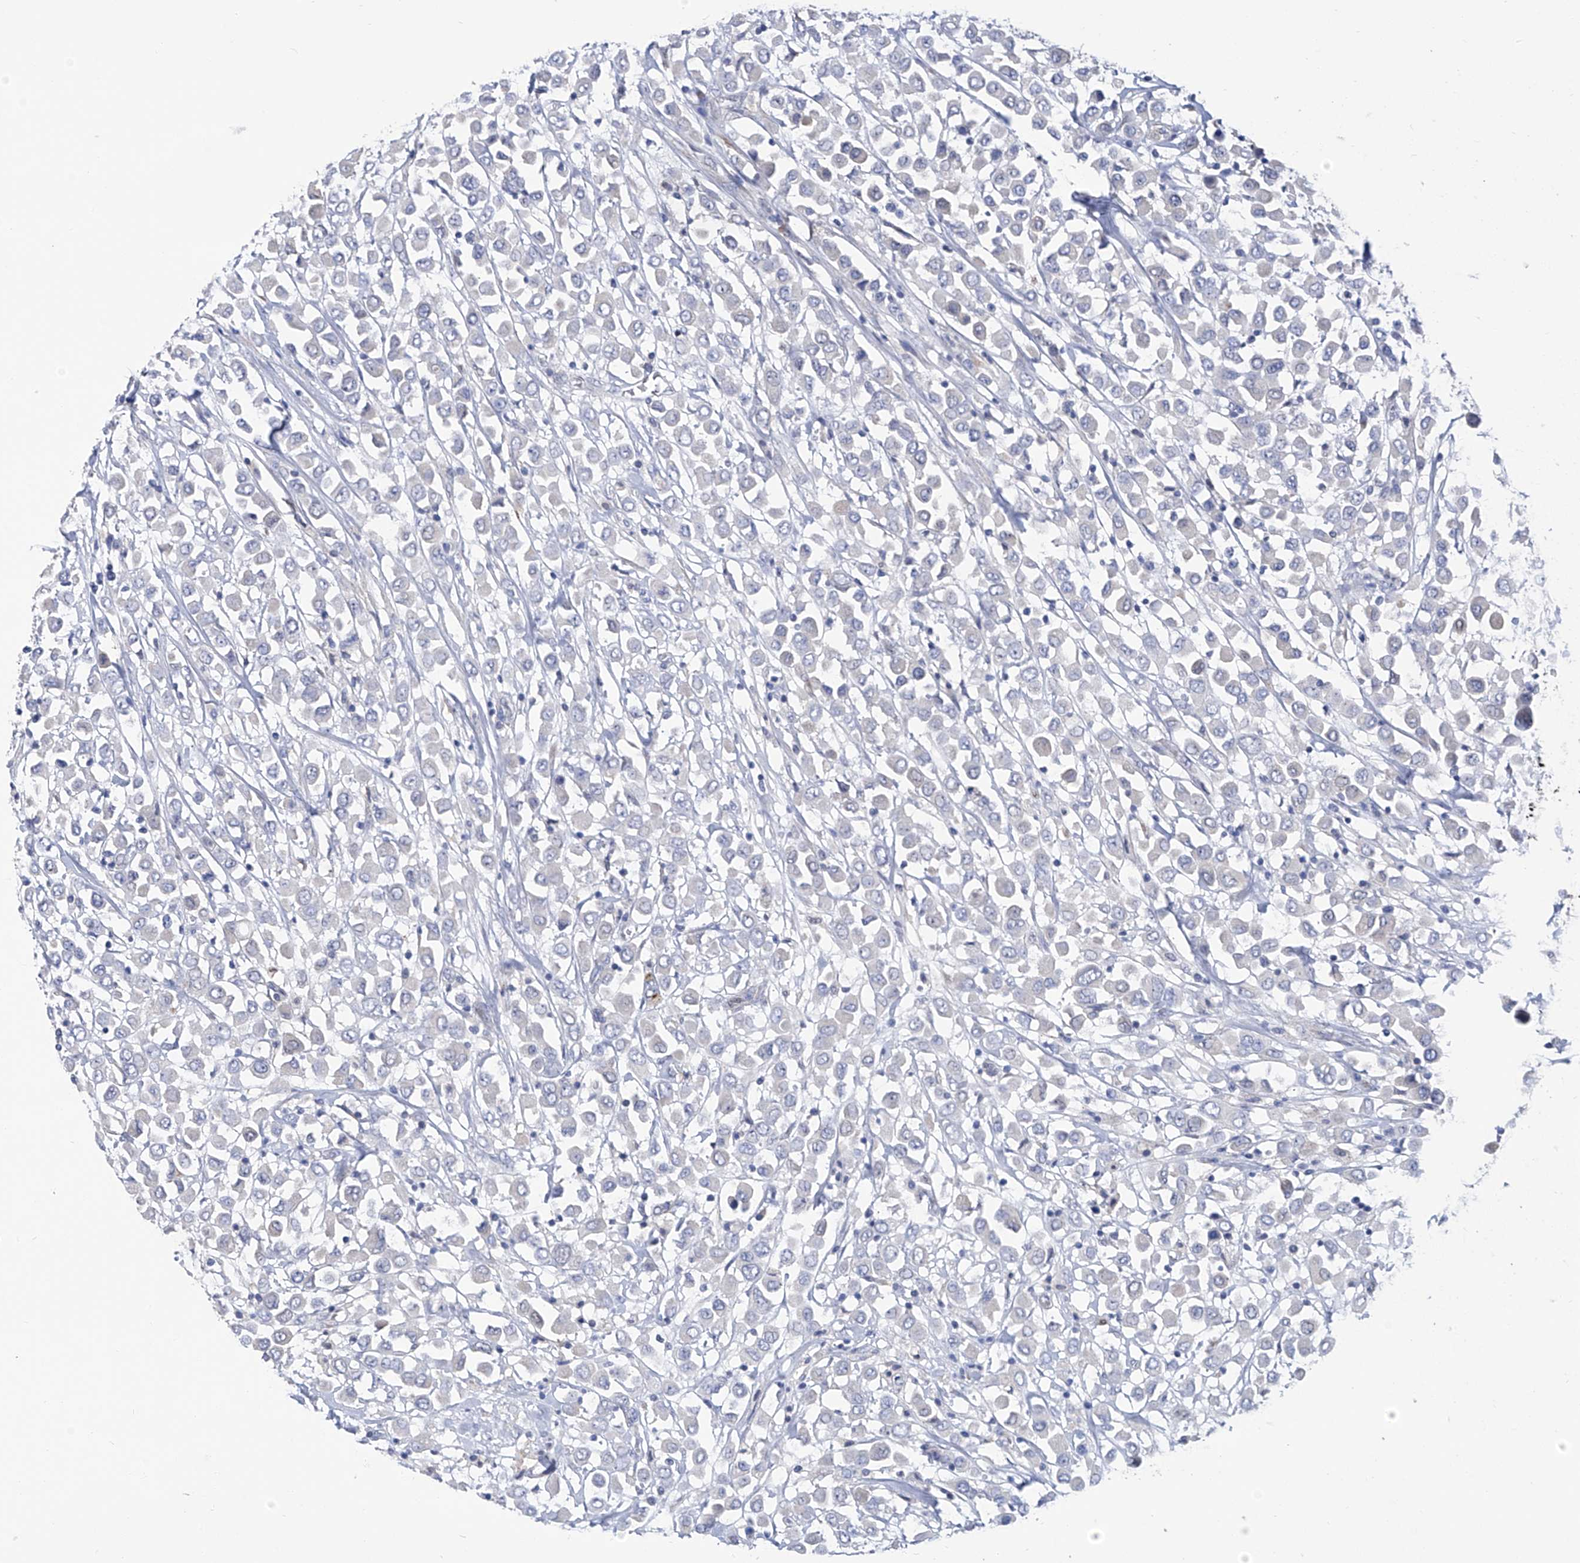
{"staining": {"intensity": "negative", "quantity": "none", "location": "none"}, "tissue": "breast cancer", "cell_type": "Tumor cells", "image_type": "cancer", "snomed": [{"axis": "morphology", "description": "Duct carcinoma"}, {"axis": "topography", "description": "Breast"}], "caption": "Immunohistochemical staining of breast invasive ductal carcinoma demonstrates no significant positivity in tumor cells.", "gene": "PHF20", "patient": {"sex": "female", "age": 61}}